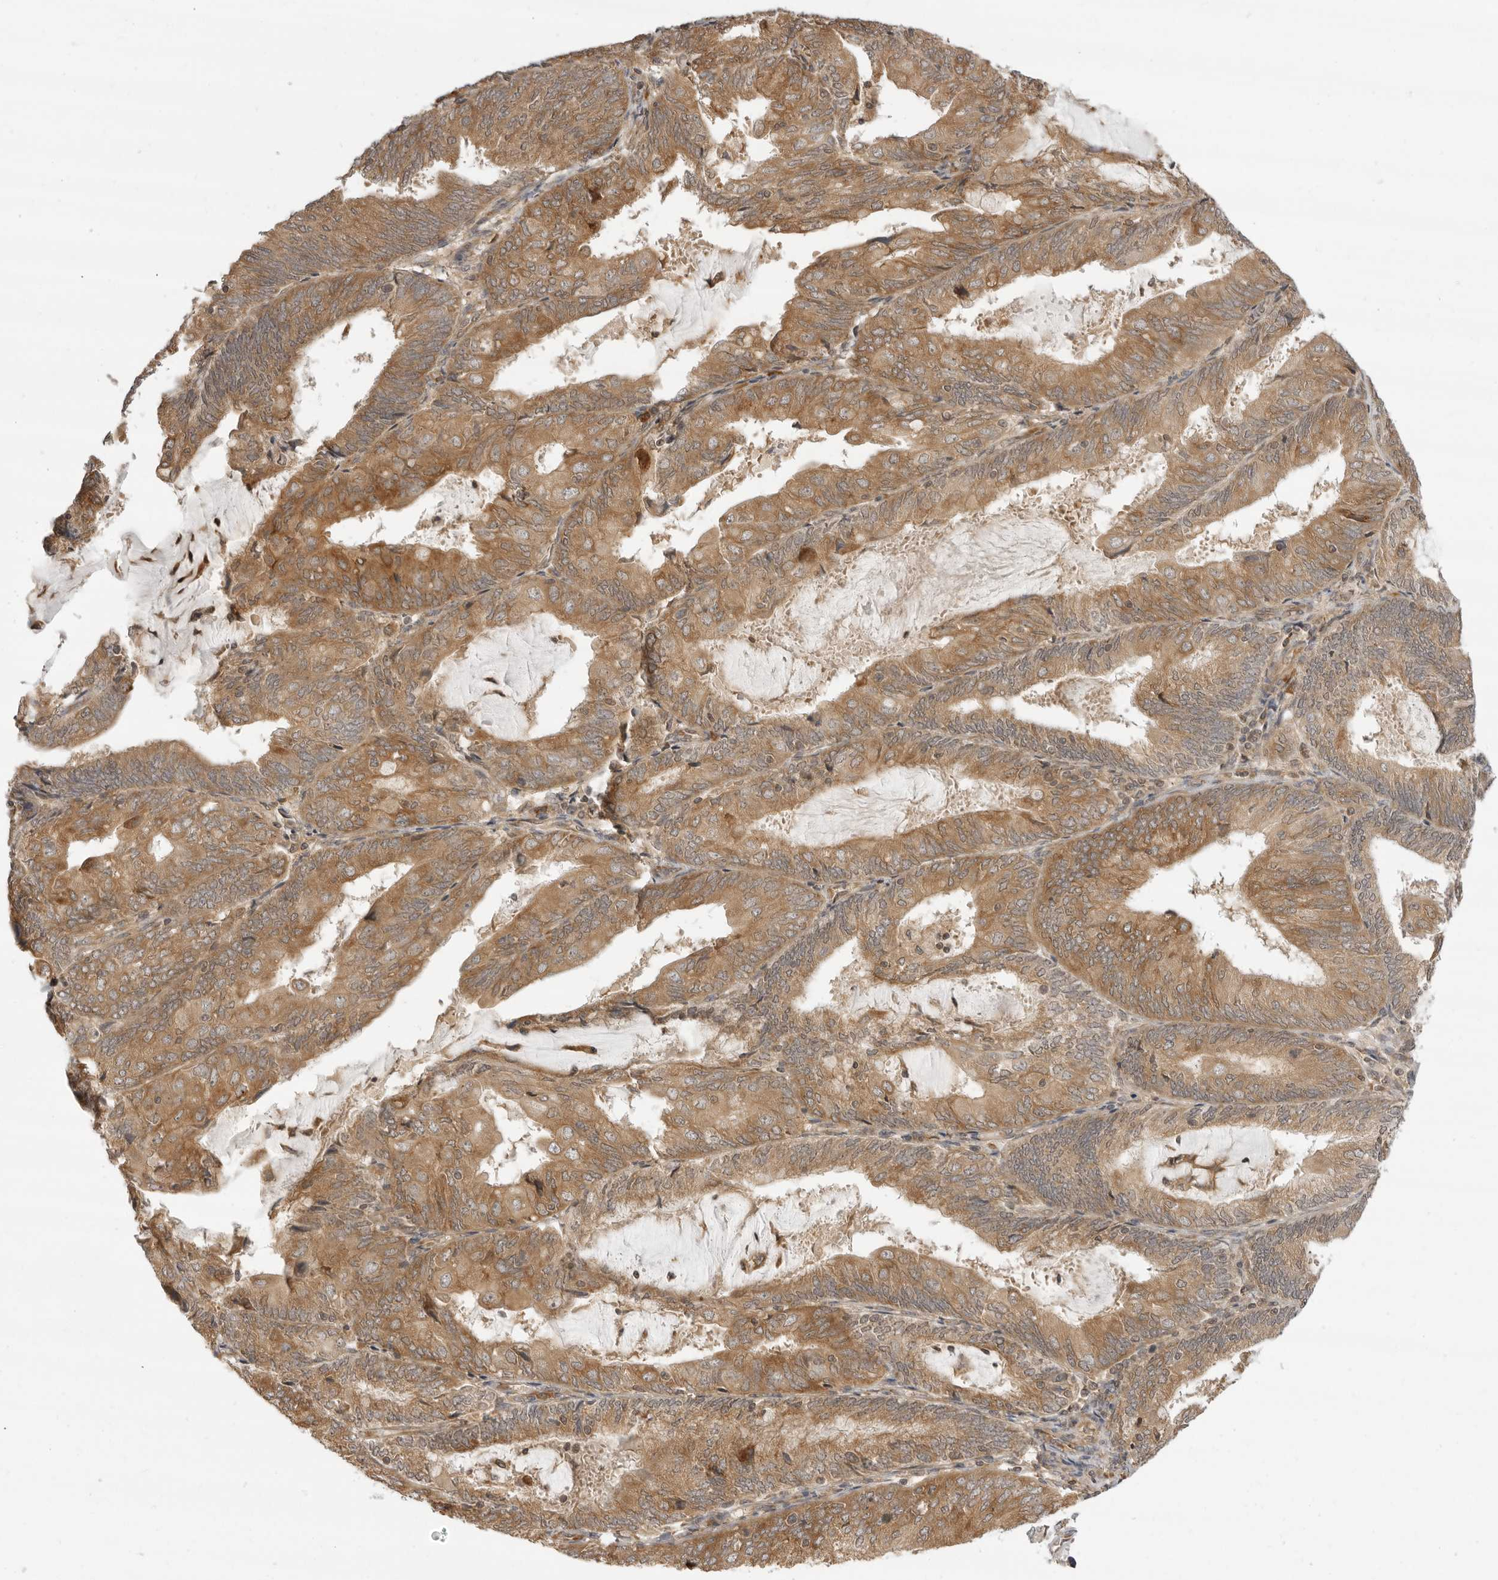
{"staining": {"intensity": "moderate", "quantity": ">75%", "location": "cytoplasmic/membranous"}, "tissue": "endometrial cancer", "cell_type": "Tumor cells", "image_type": "cancer", "snomed": [{"axis": "morphology", "description": "Adenocarcinoma, NOS"}, {"axis": "topography", "description": "Endometrium"}], "caption": "This is an image of immunohistochemistry (IHC) staining of adenocarcinoma (endometrial), which shows moderate expression in the cytoplasmic/membranous of tumor cells.", "gene": "PRRC2A", "patient": {"sex": "female", "age": 81}}